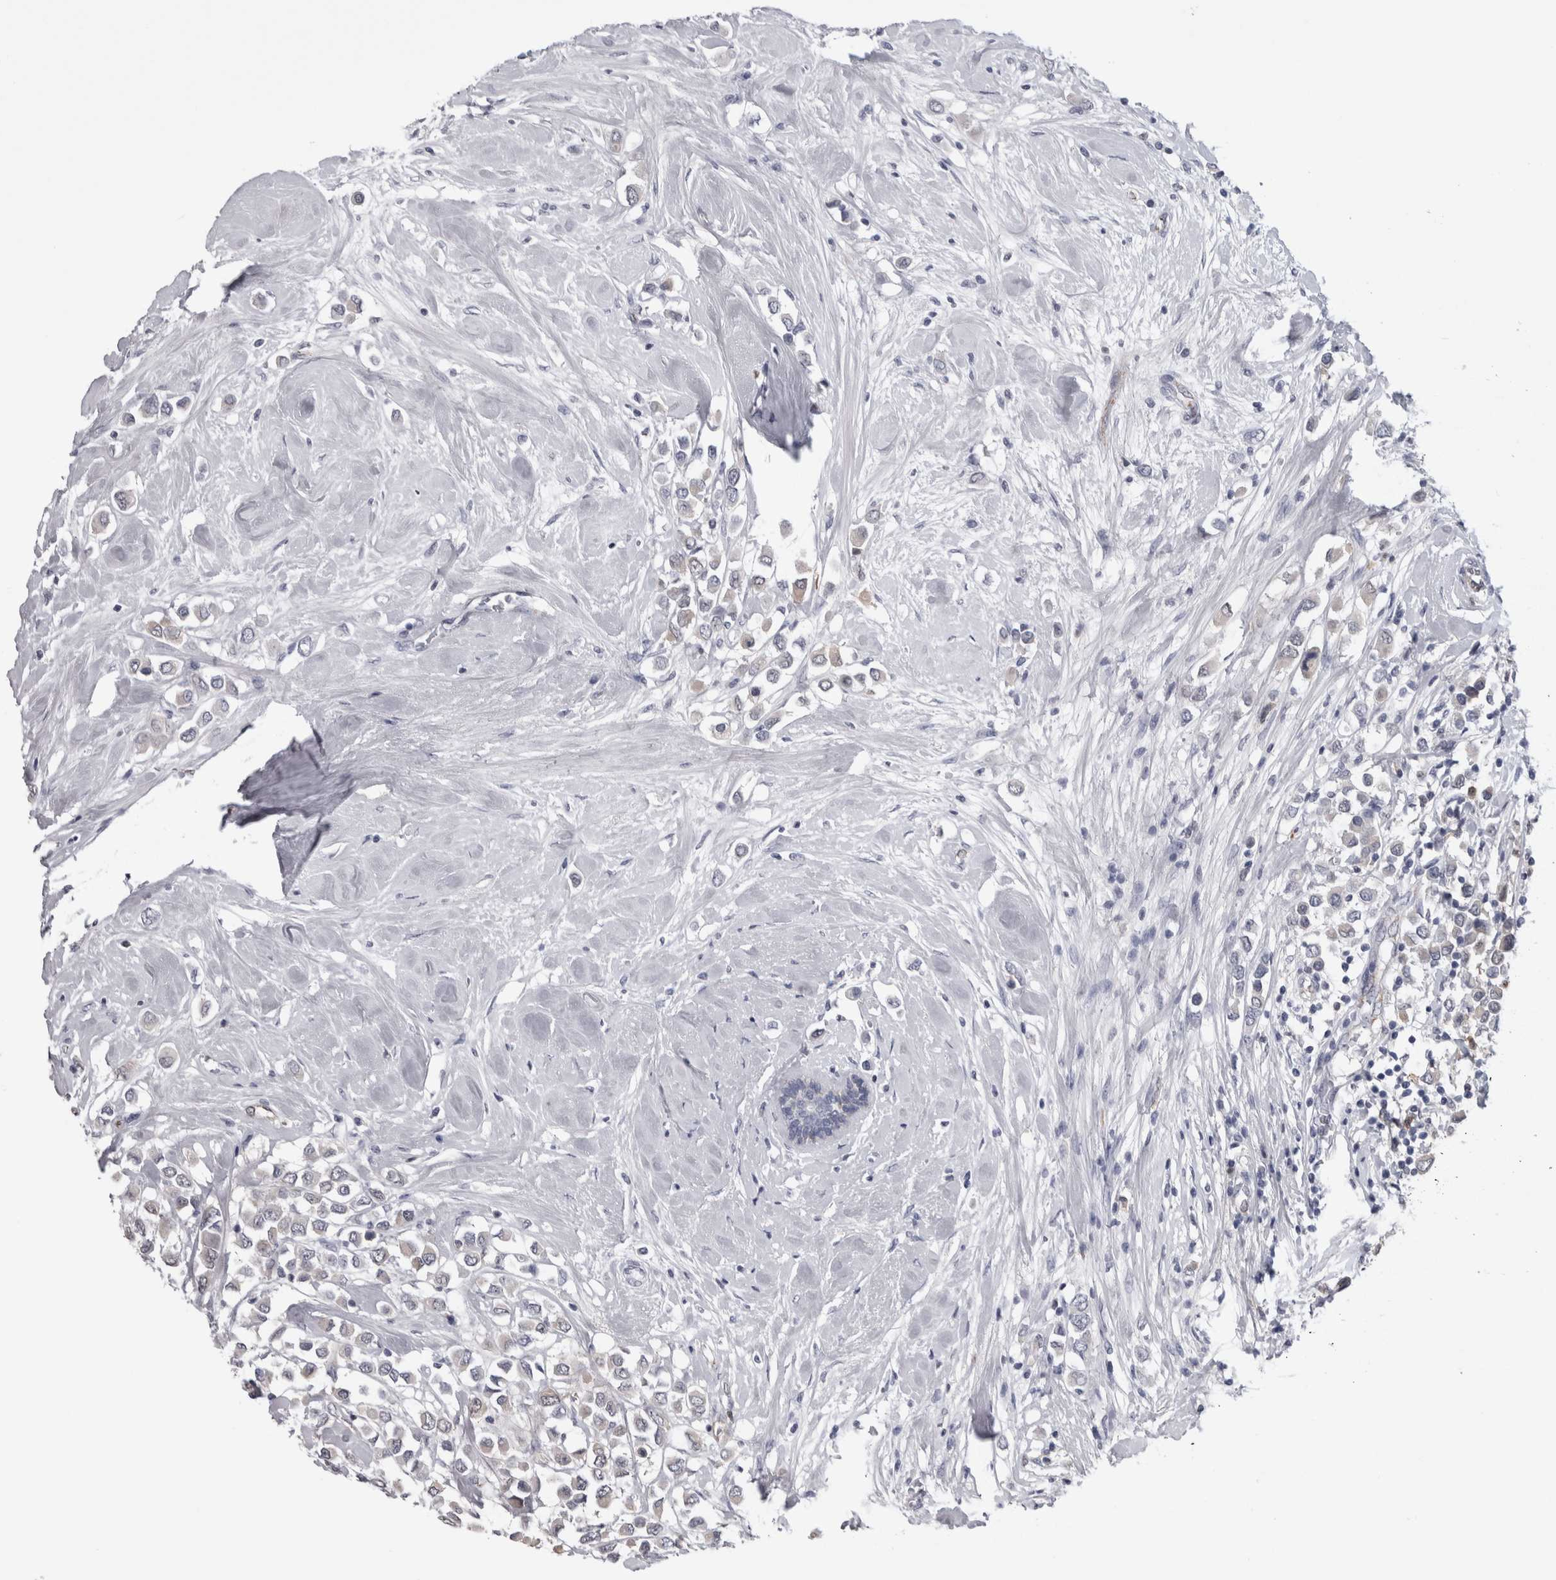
{"staining": {"intensity": "negative", "quantity": "none", "location": "none"}, "tissue": "breast cancer", "cell_type": "Tumor cells", "image_type": "cancer", "snomed": [{"axis": "morphology", "description": "Duct carcinoma"}, {"axis": "topography", "description": "Breast"}], "caption": "DAB (3,3'-diaminobenzidine) immunohistochemical staining of human infiltrating ductal carcinoma (breast) exhibits no significant staining in tumor cells.", "gene": "ACOT7", "patient": {"sex": "female", "age": 61}}